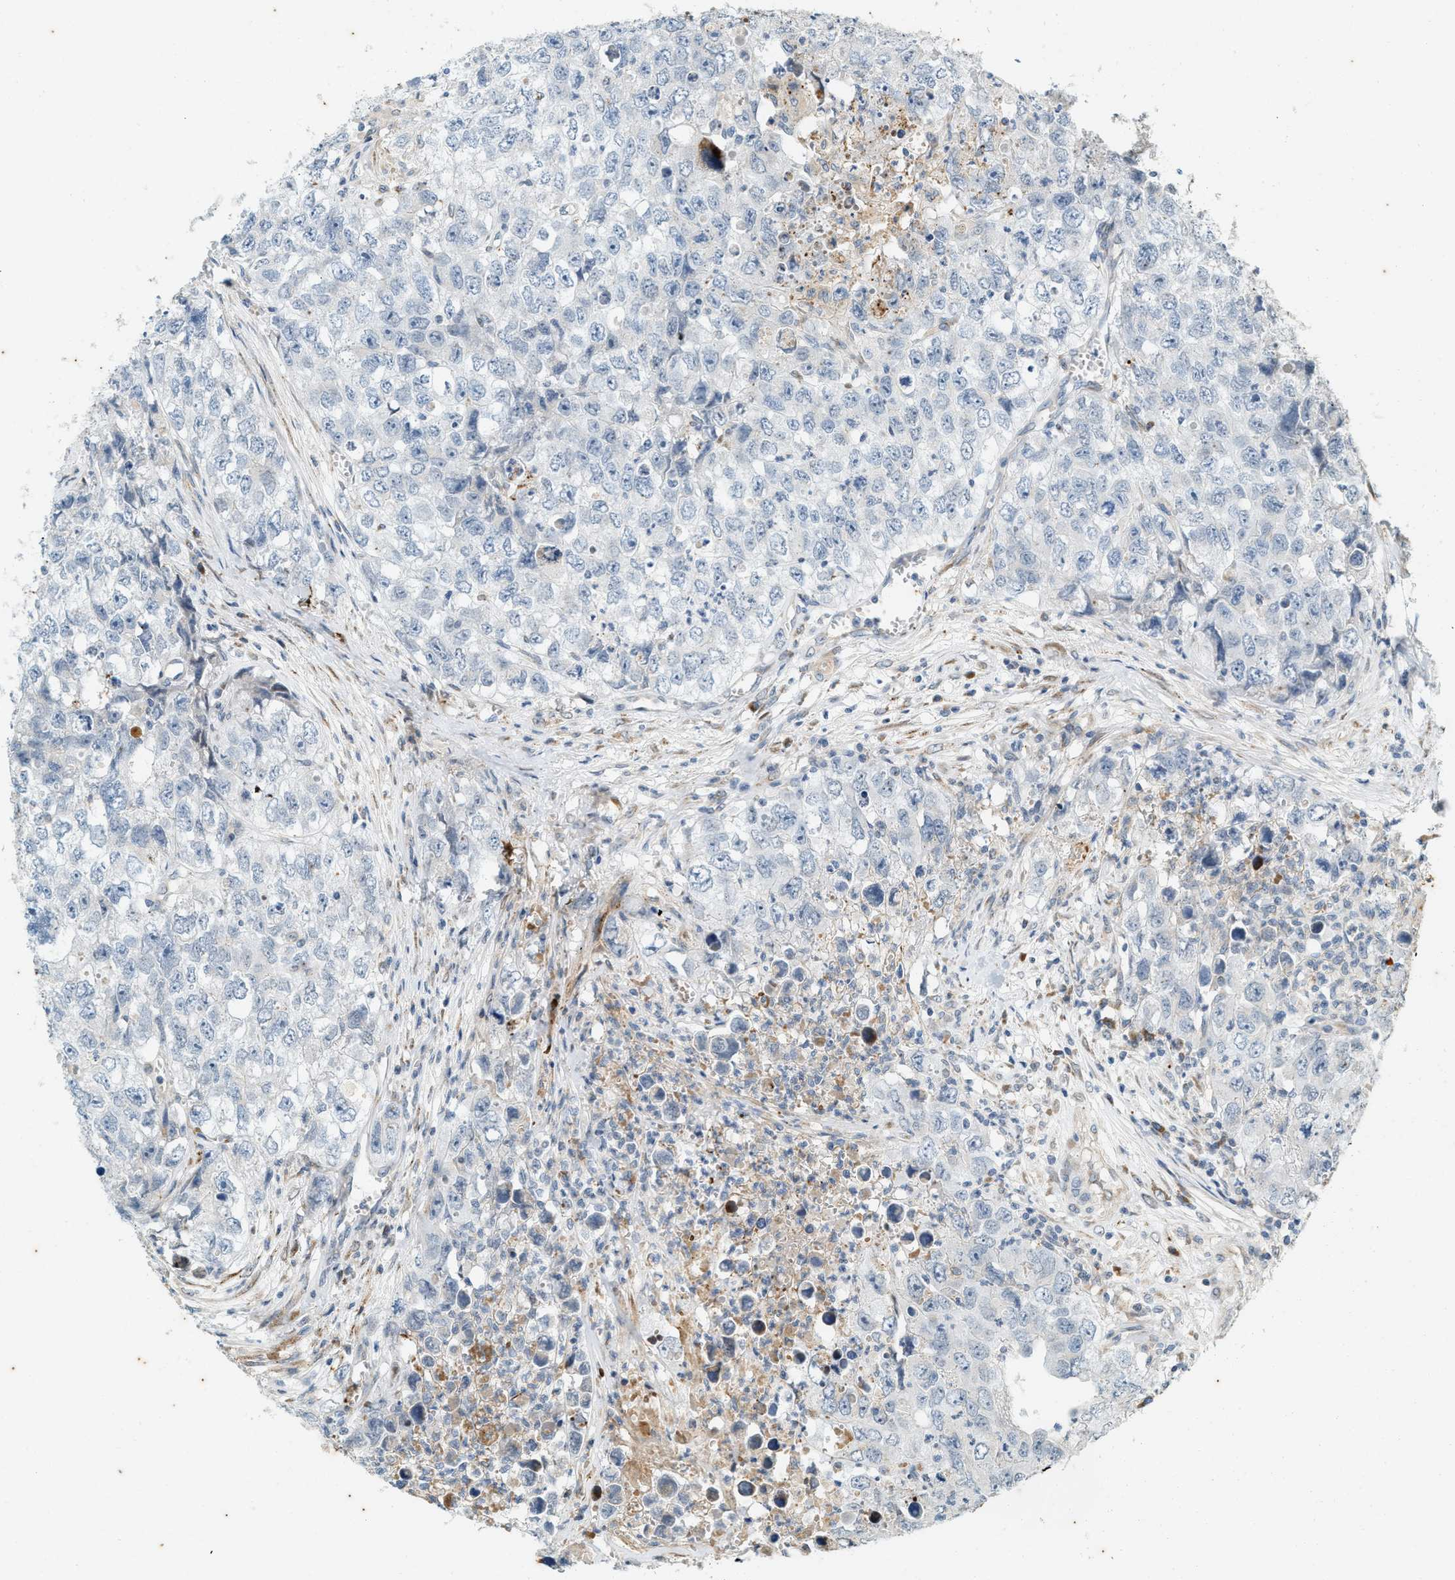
{"staining": {"intensity": "negative", "quantity": "none", "location": "none"}, "tissue": "testis cancer", "cell_type": "Tumor cells", "image_type": "cancer", "snomed": [{"axis": "morphology", "description": "Seminoma, NOS"}, {"axis": "morphology", "description": "Carcinoma, Embryonal, NOS"}, {"axis": "topography", "description": "Testis"}], "caption": "A high-resolution histopathology image shows immunohistochemistry (IHC) staining of testis seminoma, which exhibits no significant expression in tumor cells.", "gene": "CHPF2", "patient": {"sex": "male", "age": 43}}